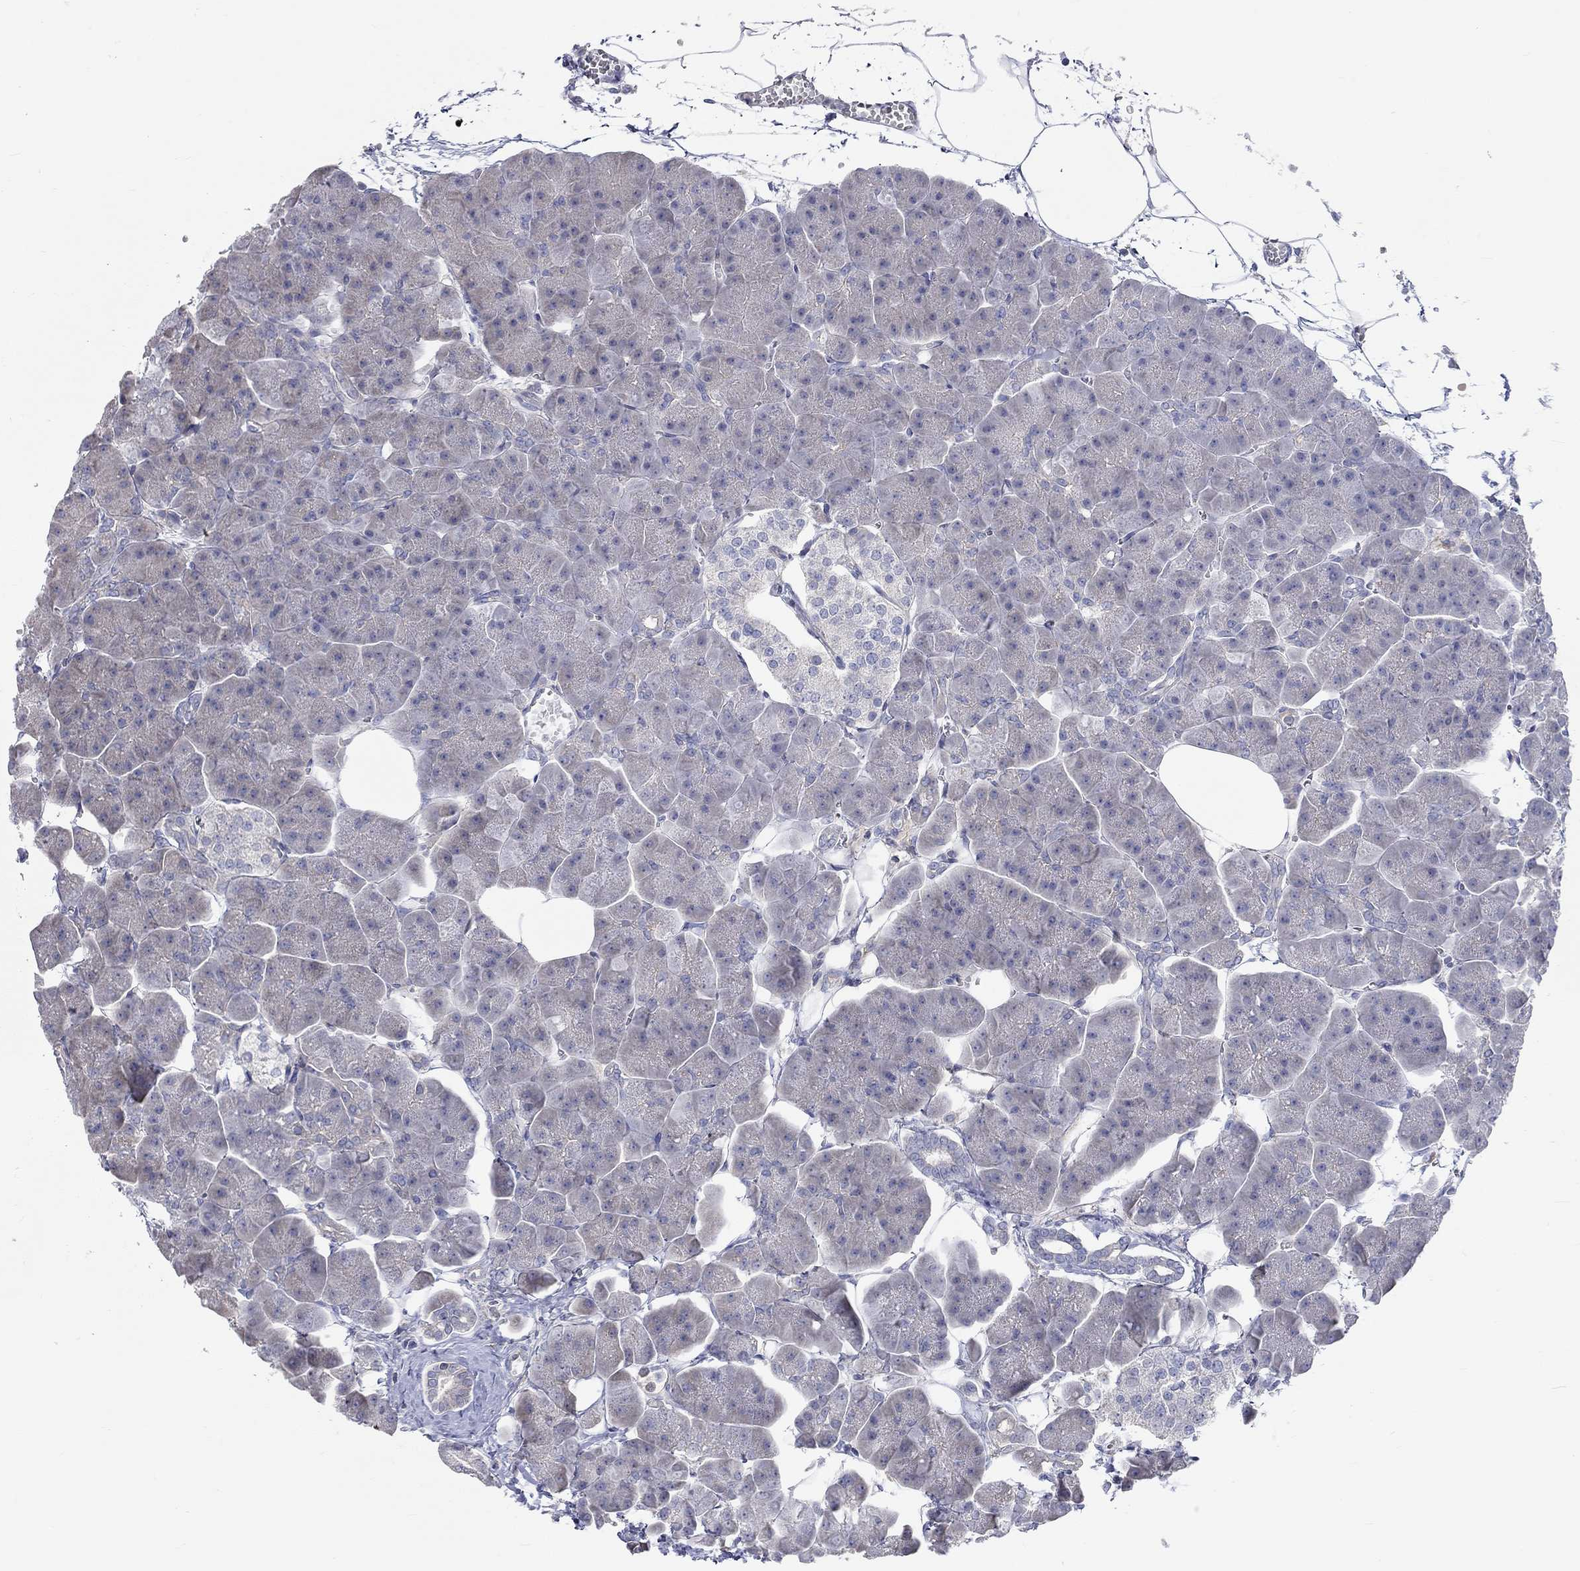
{"staining": {"intensity": "negative", "quantity": "none", "location": "none"}, "tissue": "pancreas", "cell_type": "Exocrine glandular cells", "image_type": "normal", "snomed": [{"axis": "morphology", "description": "Normal tissue, NOS"}, {"axis": "topography", "description": "Adipose tissue"}, {"axis": "topography", "description": "Pancreas"}, {"axis": "topography", "description": "Peripheral nerve tissue"}], "caption": "Immunohistochemical staining of unremarkable human pancreas reveals no significant positivity in exocrine glandular cells.", "gene": "PCDHGA10", "patient": {"sex": "female", "age": 58}}